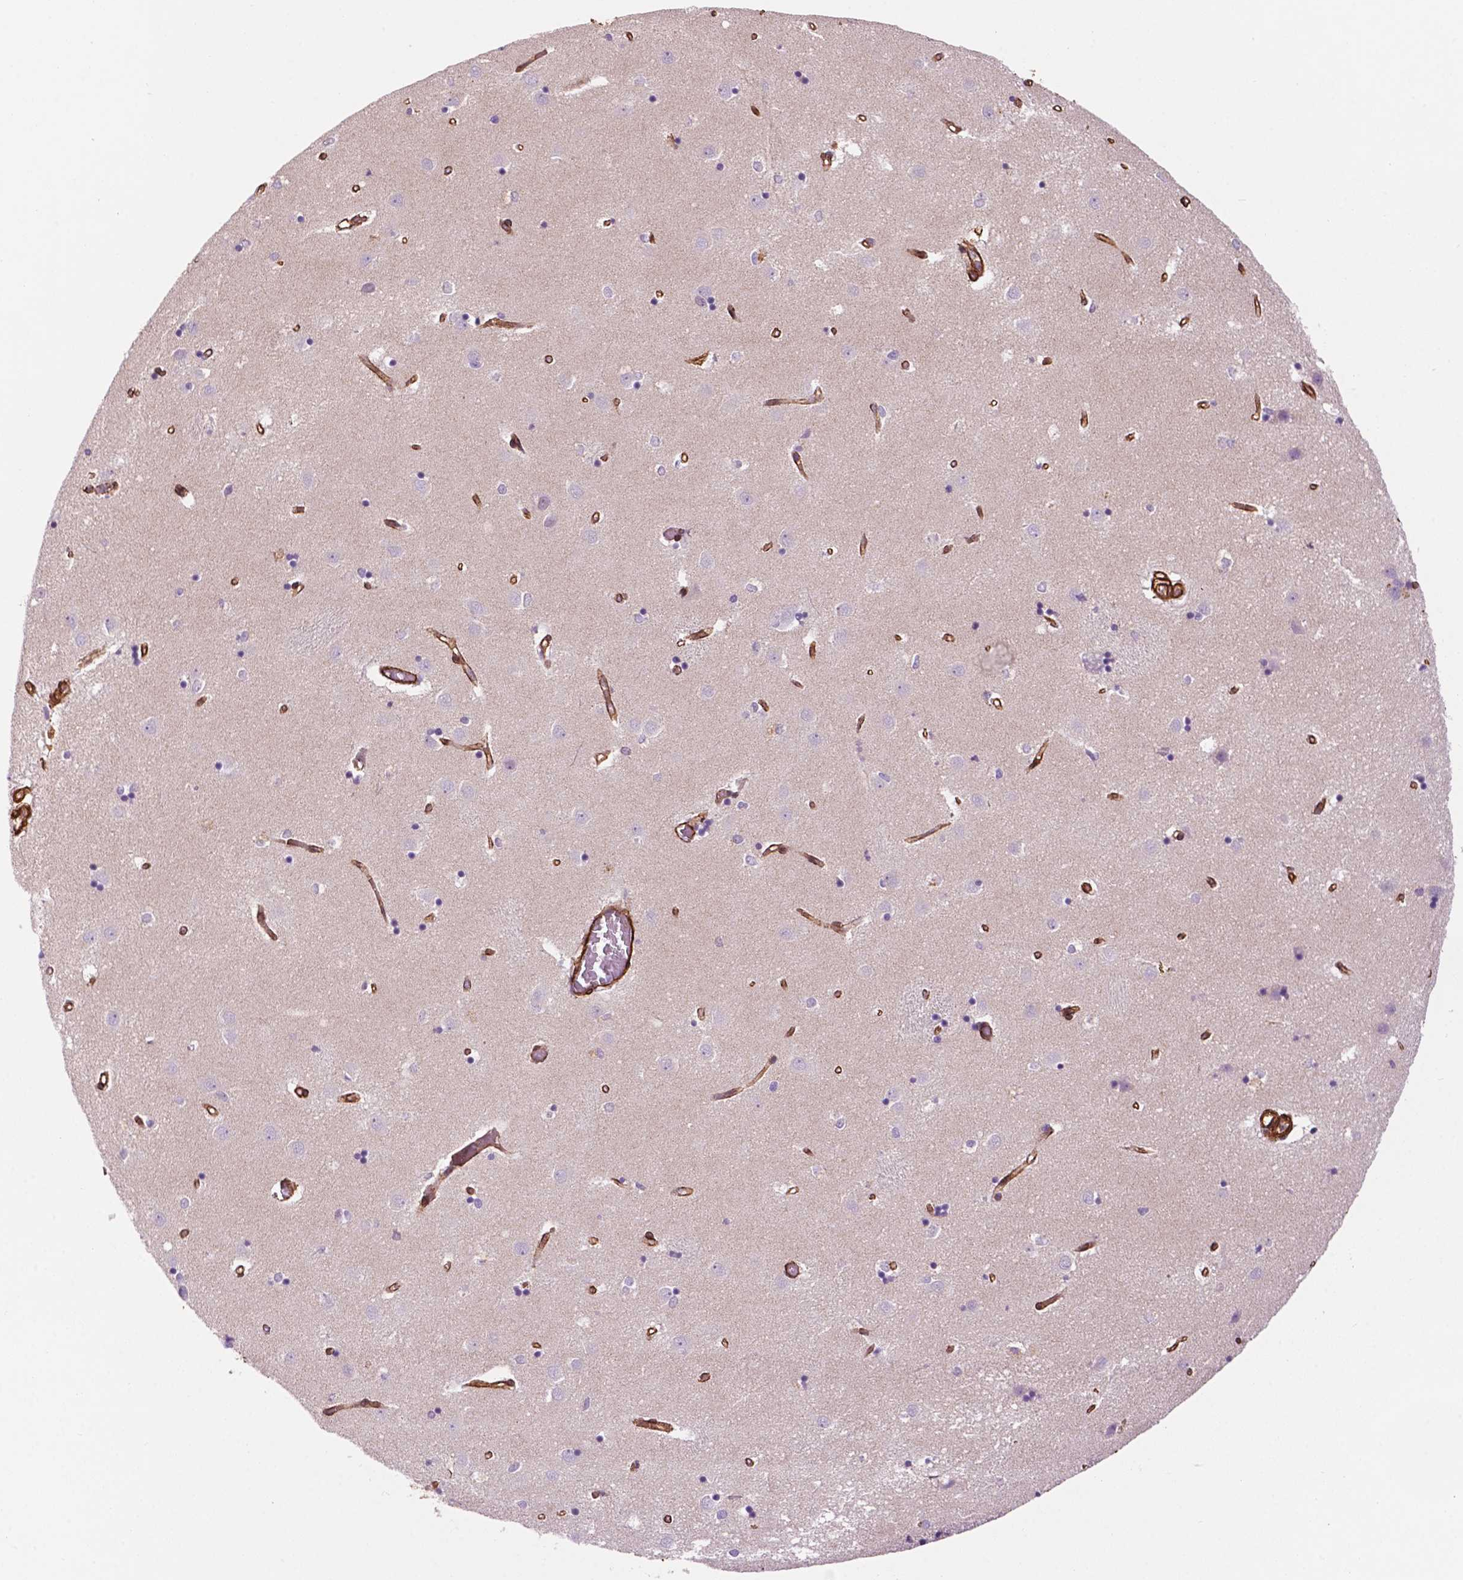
{"staining": {"intensity": "negative", "quantity": "none", "location": "none"}, "tissue": "caudate", "cell_type": "Glial cells", "image_type": "normal", "snomed": [{"axis": "morphology", "description": "Normal tissue, NOS"}, {"axis": "topography", "description": "Lateral ventricle wall"}], "caption": "The immunohistochemistry (IHC) photomicrograph has no significant positivity in glial cells of caudate. The staining was performed using DAB (3,3'-diaminobenzidine) to visualize the protein expression in brown, while the nuclei were stained in blue with hematoxylin (Magnification: 20x).", "gene": "EGFL8", "patient": {"sex": "male", "age": 54}}